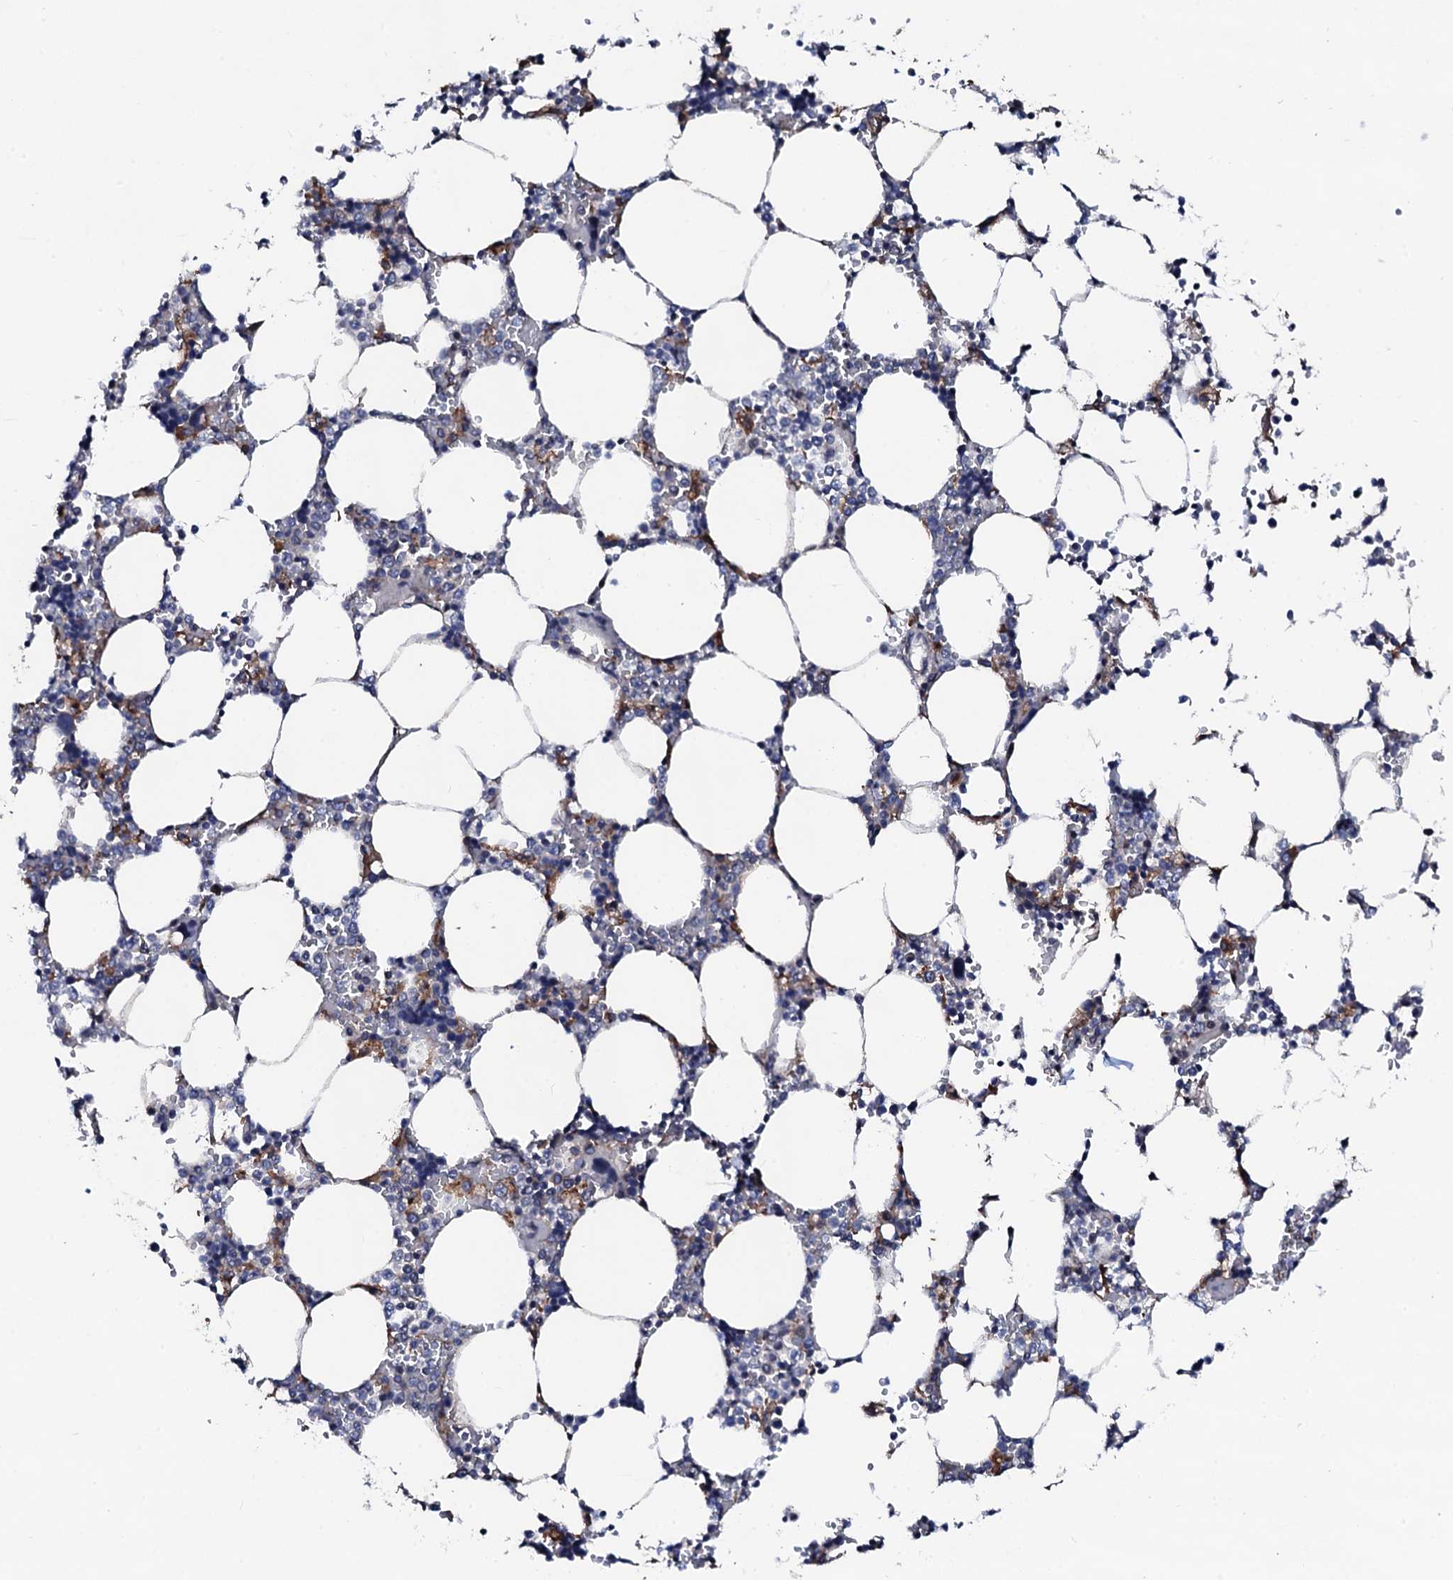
{"staining": {"intensity": "weak", "quantity": "<25%", "location": "nuclear"}, "tissue": "bone marrow", "cell_type": "Hematopoietic cells", "image_type": "normal", "snomed": [{"axis": "morphology", "description": "Normal tissue, NOS"}, {"axis": "topography", "description": "Bone marrow"}], "caption": "Immunohistochemistry of benign human bone marrow displays no staining in hematopoietic cells.", "gene": "EDC3", "patient": {"sex": "male", "age": 64}}